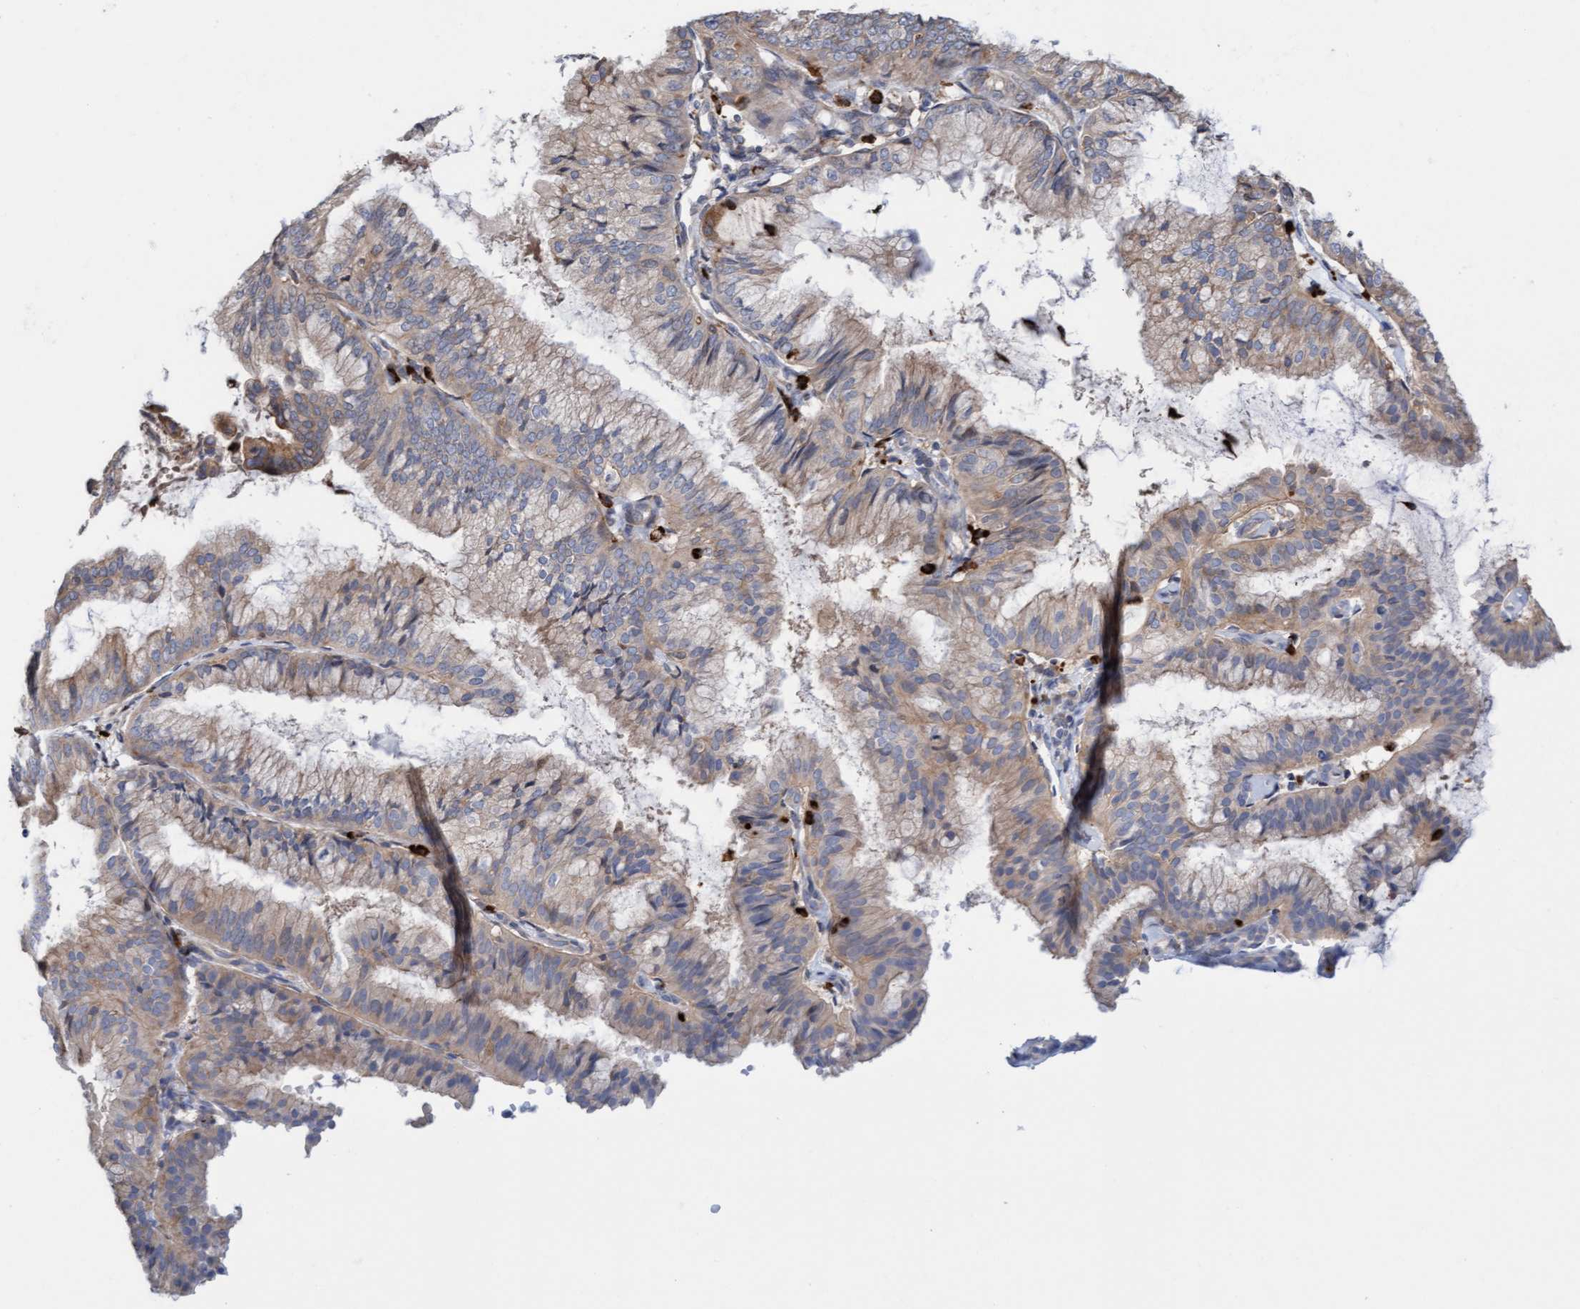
{"staining": {"intensity": "weak", "quantity": "25%-75%", "location": "cytoplasmic/membranous"}, "tissue": "endometrial cancer", "cell_type": "Tumor cells", "image_type": "cancer", "snomed": [{"axis": "morphology", "description": "Adenocarcinoma, NOS"}, {"axis": "topography", "description": "Endometrium"}], "caption": "IHC staining of endometrial cancer, which reveals low levels of weak cytoplasmic/membranous expression in approximately 25%-75% of tumor cells indicating weak cytoplasmic/membranous protein positivity. The staining was performed using DAB (brown) for protein detection and nuclei were counterstained in hematoxylin (blue).", "gene": "MMP8", "patient": {"sex": "female", "age": 63}}